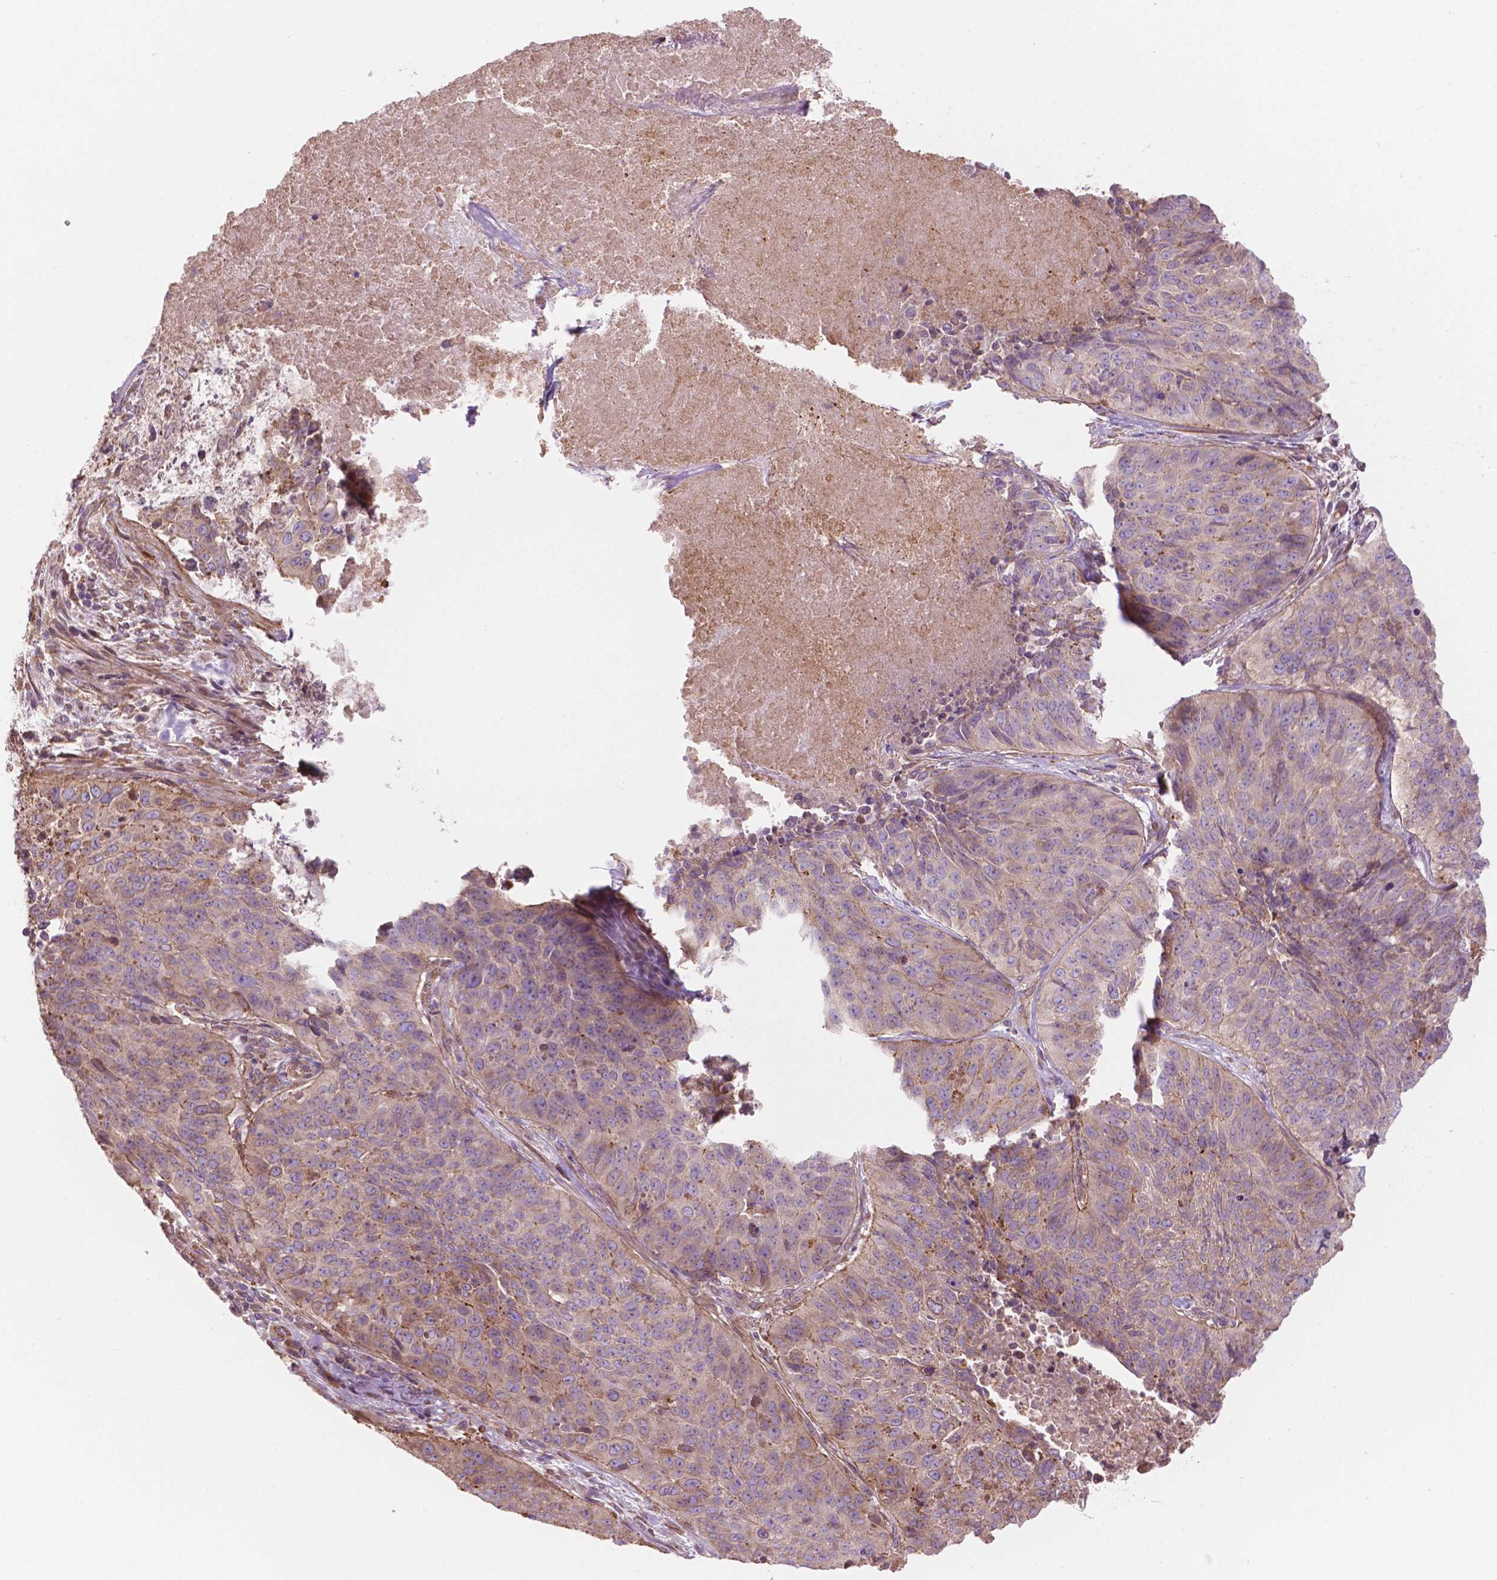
{"staining": {"intensity": "moderate", "quantity": "<25%", "location": "cytoplasmic/membranous"}, "tissue": "lung cancer", "cell_type": "Tumor cells", "image_type": "cancer", "snomed": [{"axis": "morphology", "description": "Normal tissue, NOS"}, {"axis": "morphology", "description": "Squamous cell carcinoma, NOS"}, {"axis": "topography", "description": "Bronchus"}, {"axis": "topography", "description": "Lung"}], "caption": "An immunohistochemistry histopathology image of neoplastic tissue is shown. Protein staining in brown shows moderate cytoplasmic/membranous positivity in lung cancer (squamous cell carcinoma) within tumor cells. (IHC, brightfield microscopy, high magnification).", "gene": "SURF4", "patient": {"sex": "male", "age": 64}}